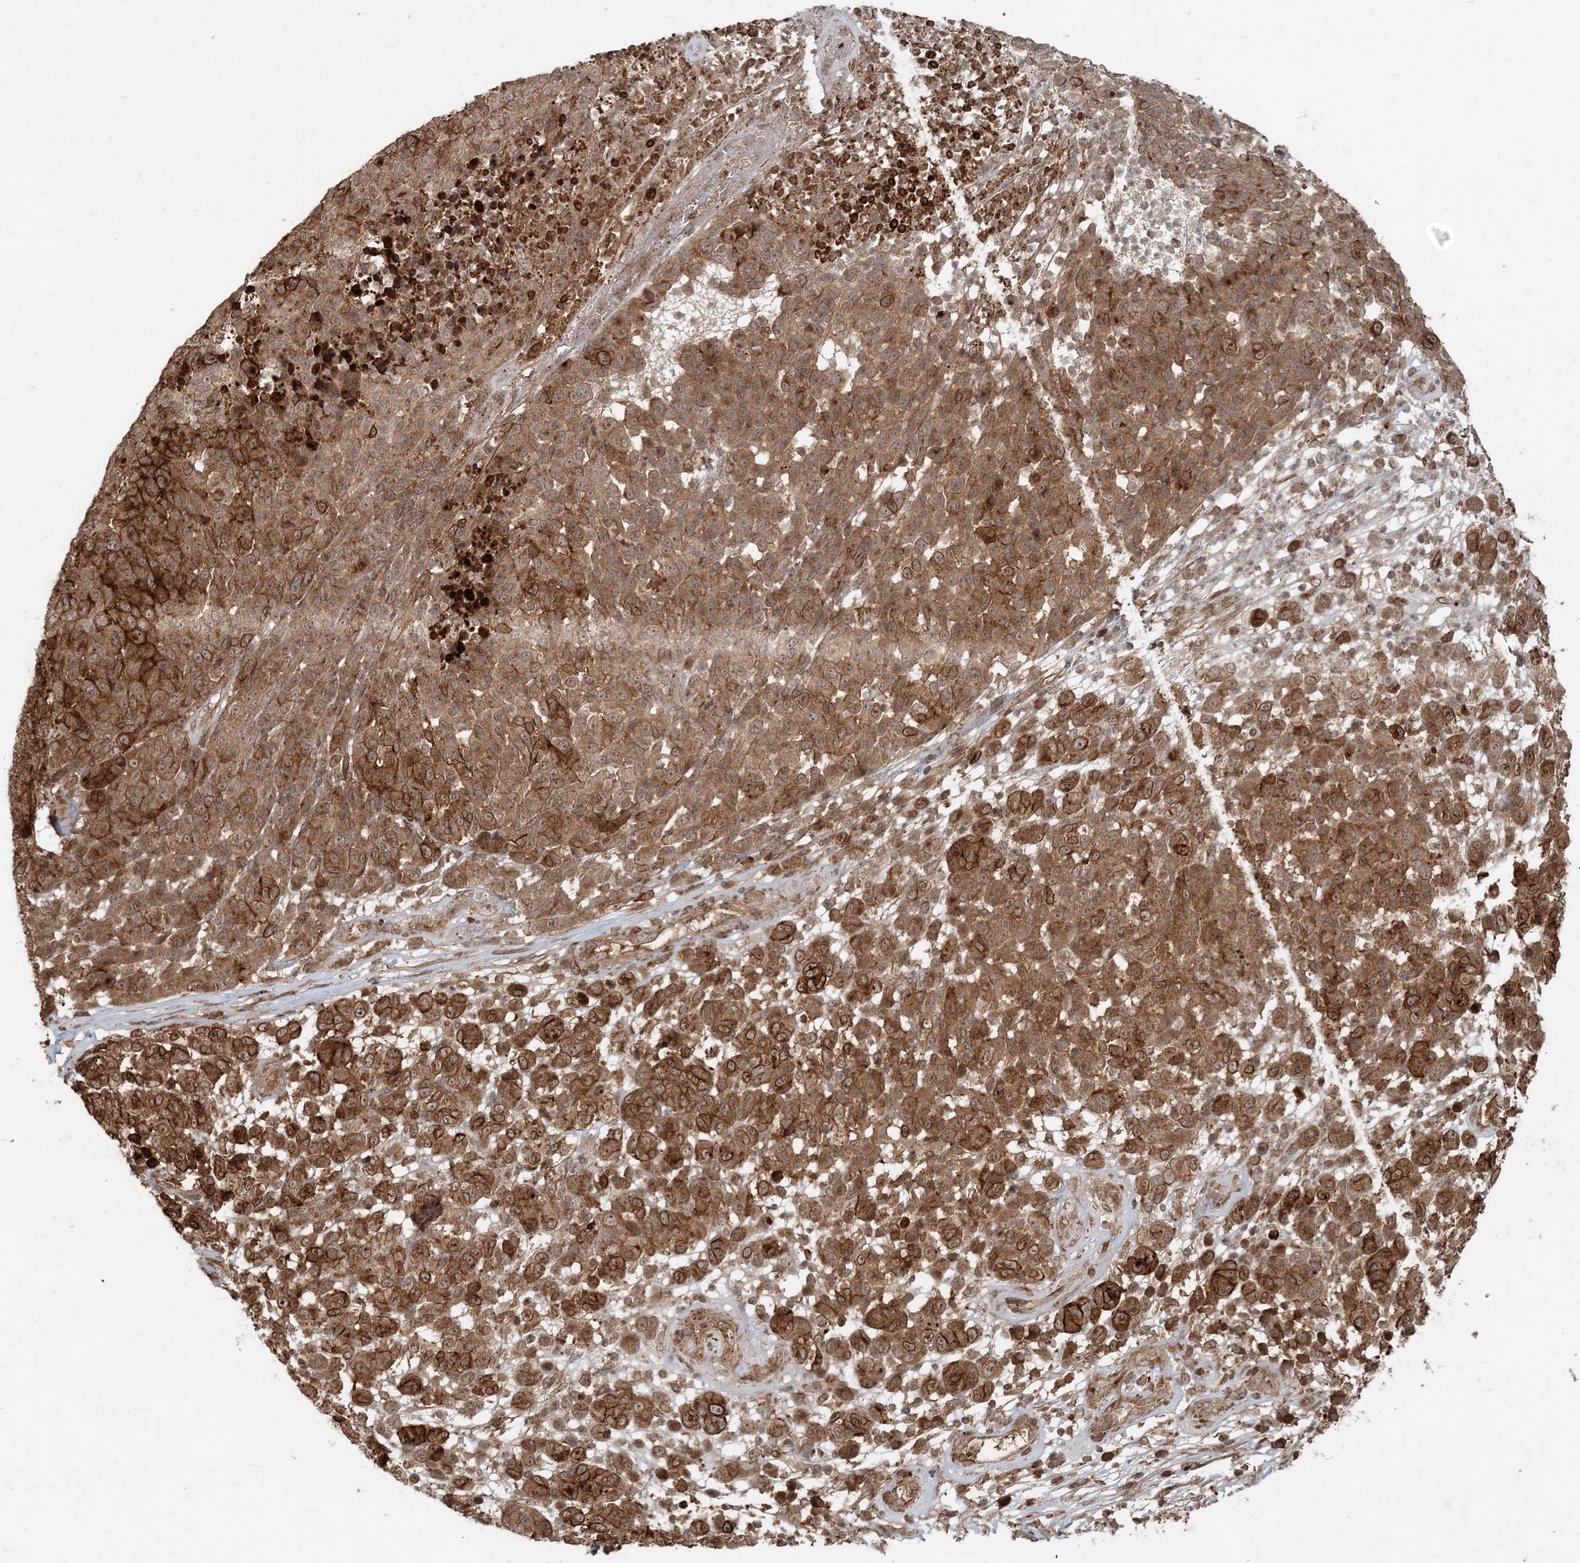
{"staining": {"intensity": "moderate", "quantity": ">75%", "location": "cytoplasmic/membranous"}, "tissue": "melanoma", "cell_type": "Tumor cells", "image_type": "cancer", "snomed": [{"axis": "morphology", "description": "Malignant melanoma, NOS"}, {"axis": "topography", "description": "Skin"}], "caption": "Melanoma stained for a protein demonstrates moderate cytoplasmic/membranous positivity in tumor cells.", "gene": "NARS1", "patient": {"sex": "male", "age": 49}}